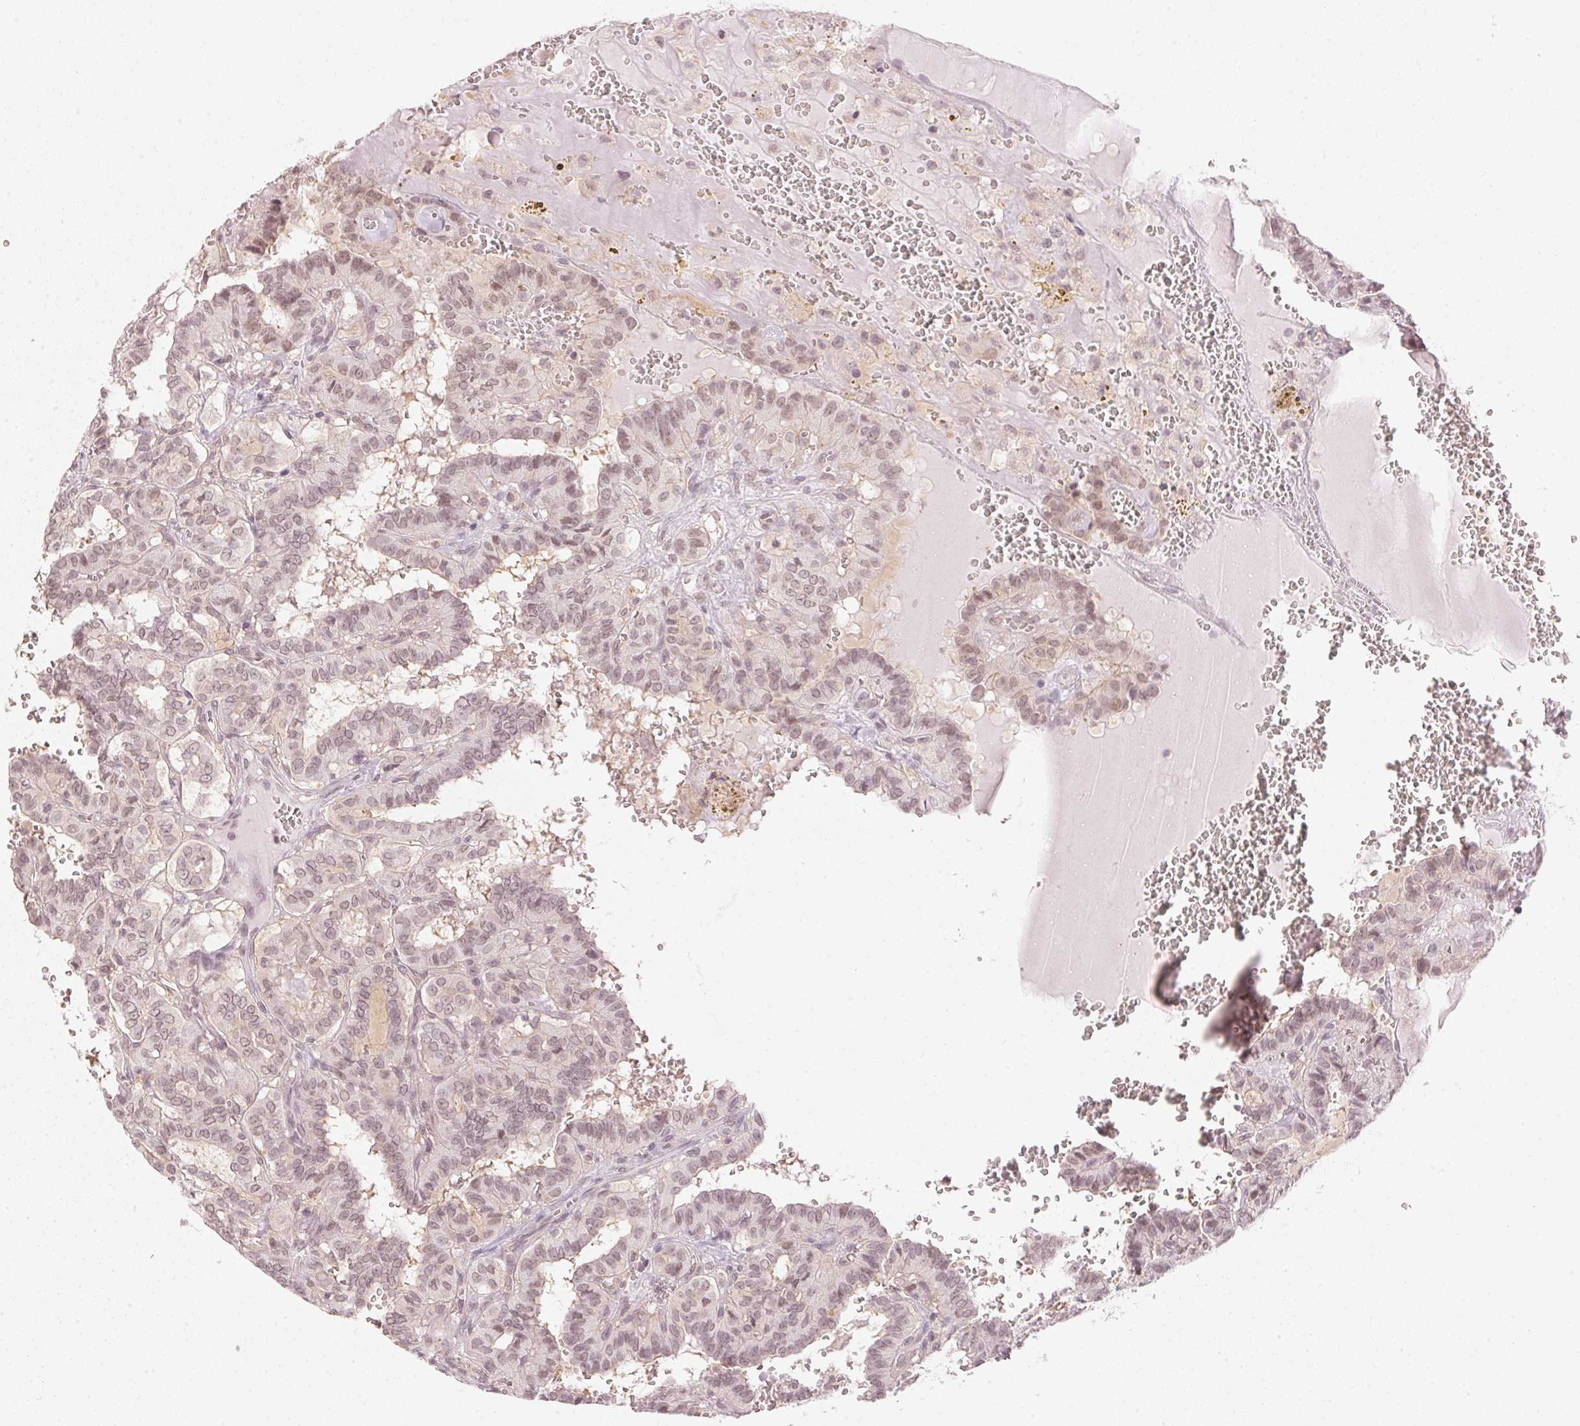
{"staining": {"intensity": "weak", "quantity": ">75%", "location": "nuclear"}, "tissue": "thyroid cancer", "cell_type": "Tumor cells", "image_type": "cancer", "snomed": [{"axis": "morphology", "description": "Papillary adenocarcinoma, NOS"}, {"axis": "topography", "description": "Thyroid gland"}], "caption": "Thyroid cancer stained for a protein exhibits weak nuclear positivity in tumor cells. (DAB (3,3'-diaminobenzidine) = brown stain, brightfield microscopy at high magnification).", "gene": "KPRP", "patient": {"sex": "female", "age": 21}}